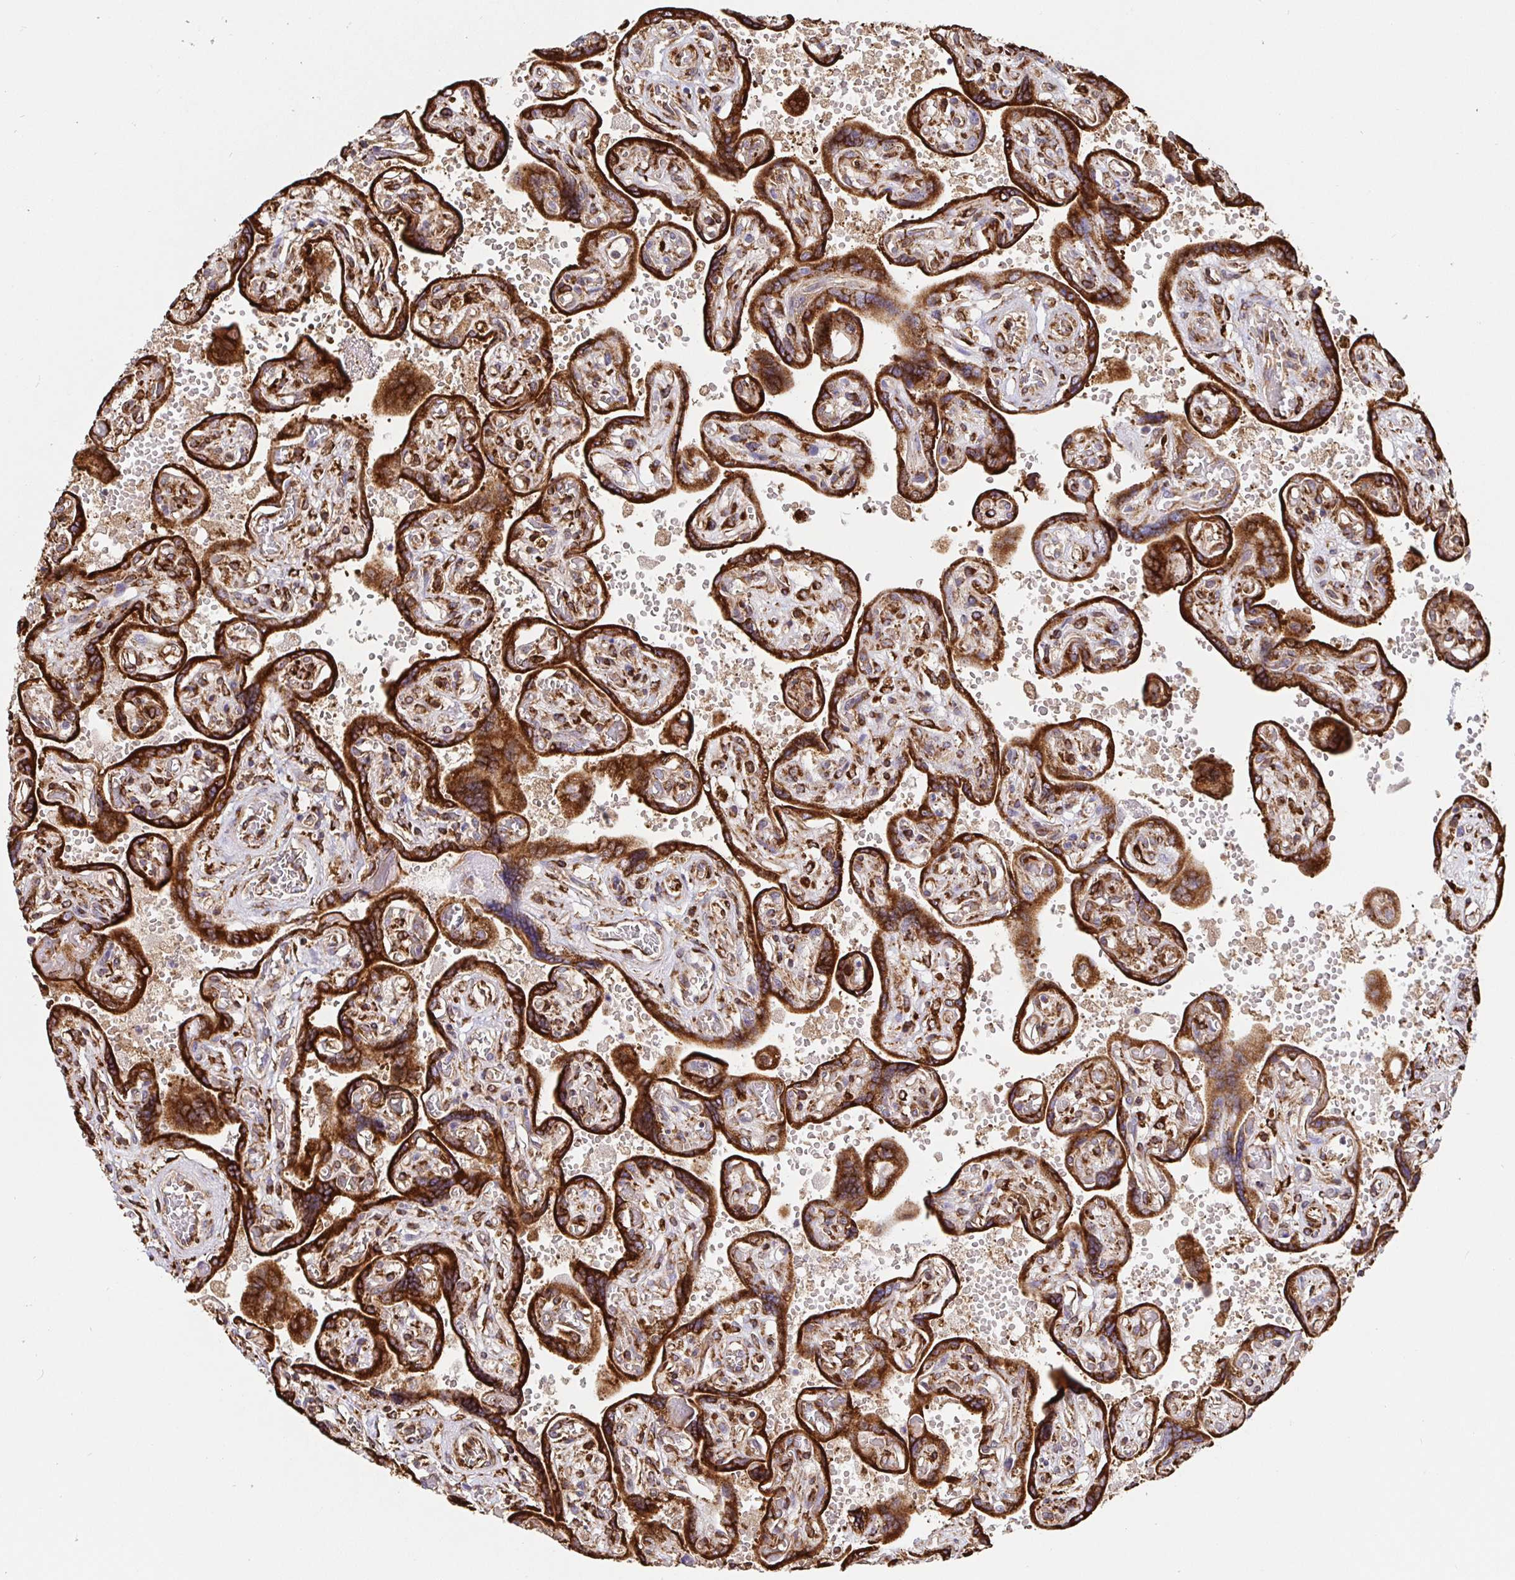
{"staining": {"intensity": "strong", "quantity": ">75%", "location": "cytoplasmic/membranous"}, "tissue": "placenta", "cell_type": "Decidual cells", "image_type": "normal", "snomed": [{"axis": "morphology", "description": "Normal tissue, NOS"}, {"axis": "topography", "description": "Placenta"}], "caption": "Human placenta stained for a protein (brown) displays strong cytoplasmic/membranous positive positivity in about >75% of decidual cells.", "gene": "MAOA", "patient": {"sex": "female", "age": 32}}